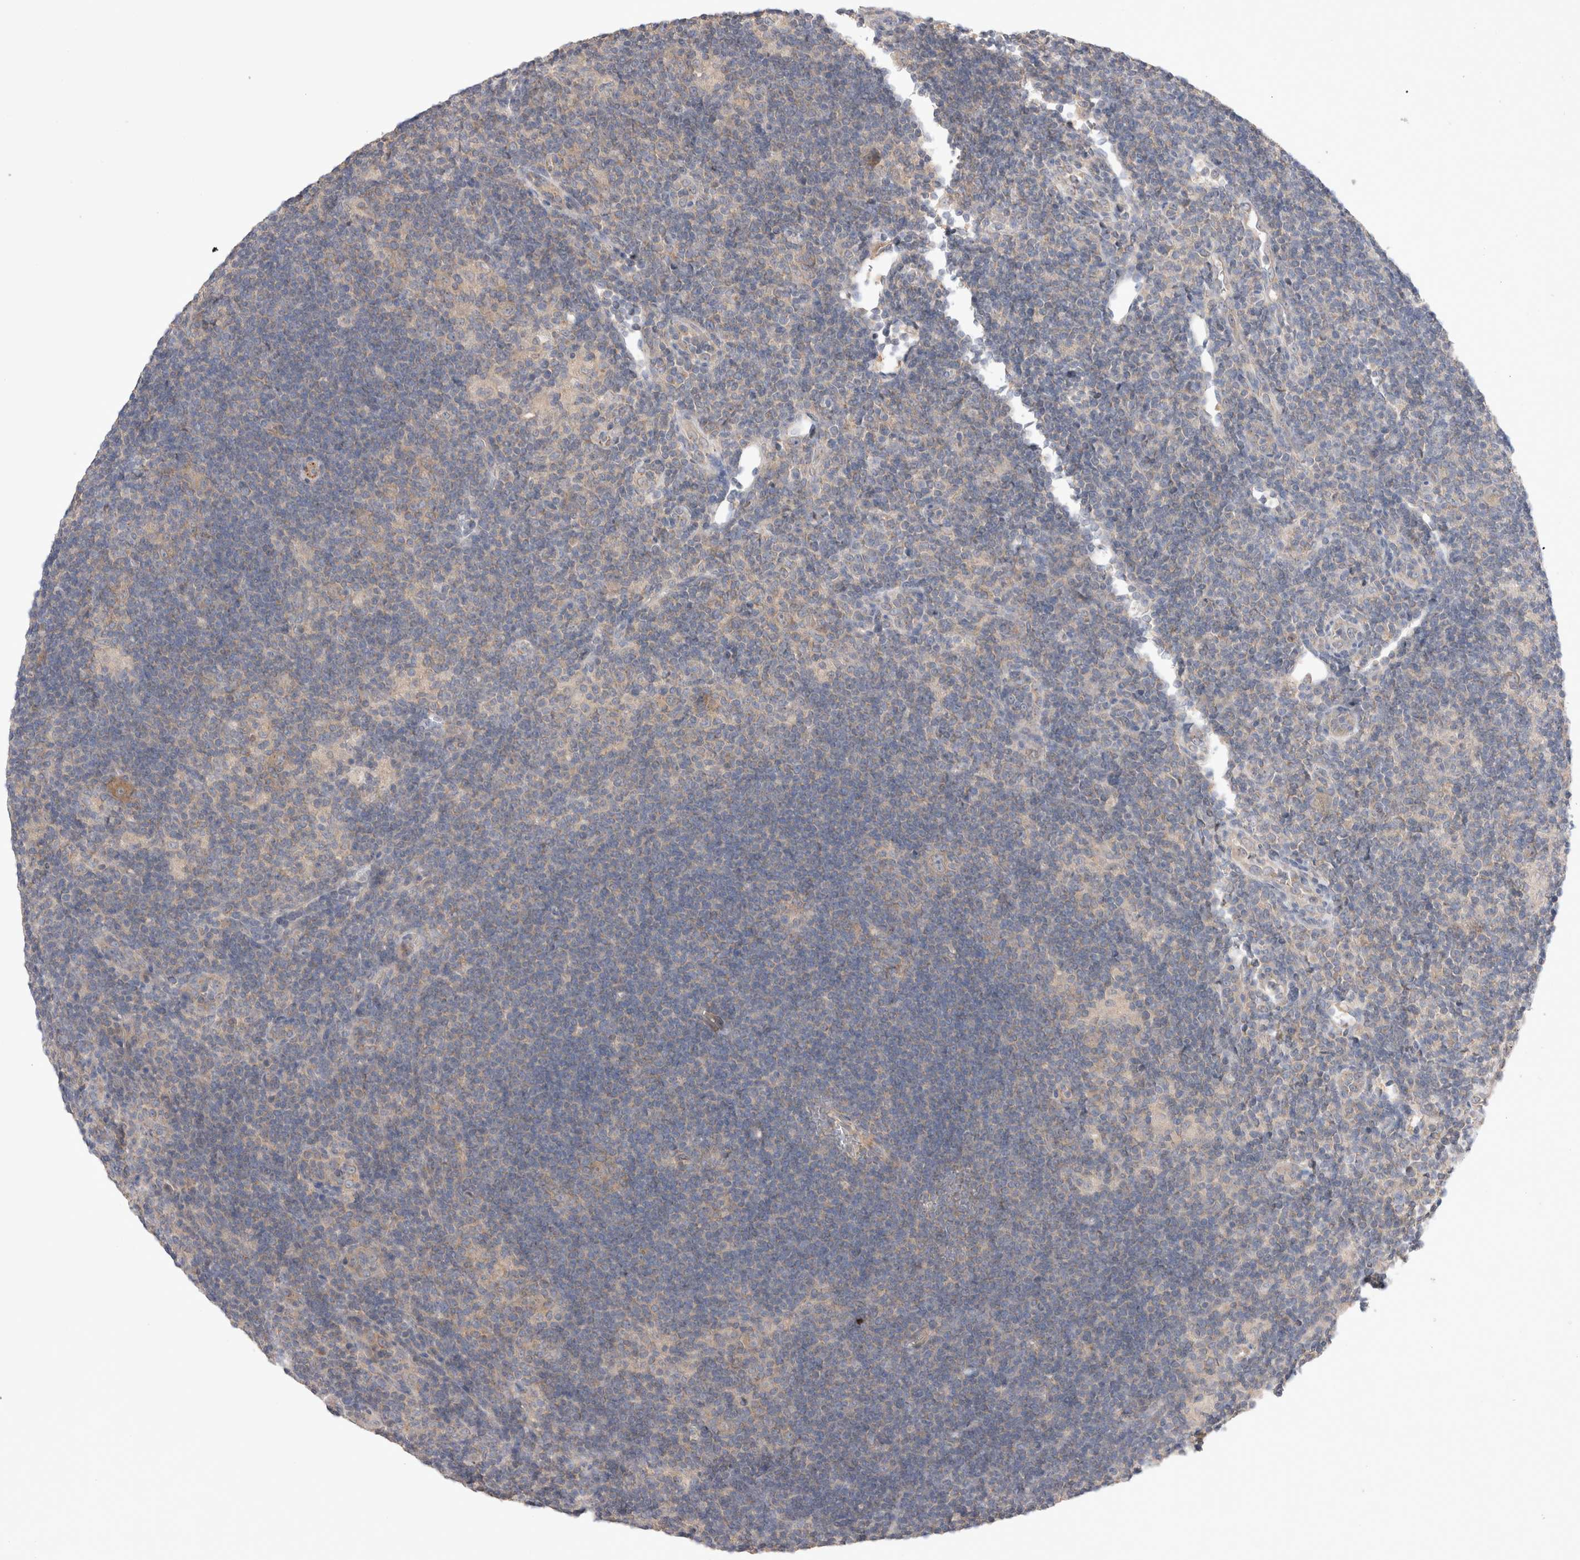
{"staining": {"intensity": "weak", "quantity": "<25%", "location": "cytoplasmic/membranous"}, "tissue": "lymphoma", "cell_type": "Tumor cells", "image_type": "cancer", "snomed": [{"axis": "morphology", "description": "Hodgkin's disease, NOS"}, {"axis": "topography", "description": "Lymph node"}], "caption": "Tumor cells are negative for brown protein staining in Hodgkin's disease.", "gene": "IFT74", "patient": {"sex": "female", "age": 57}}